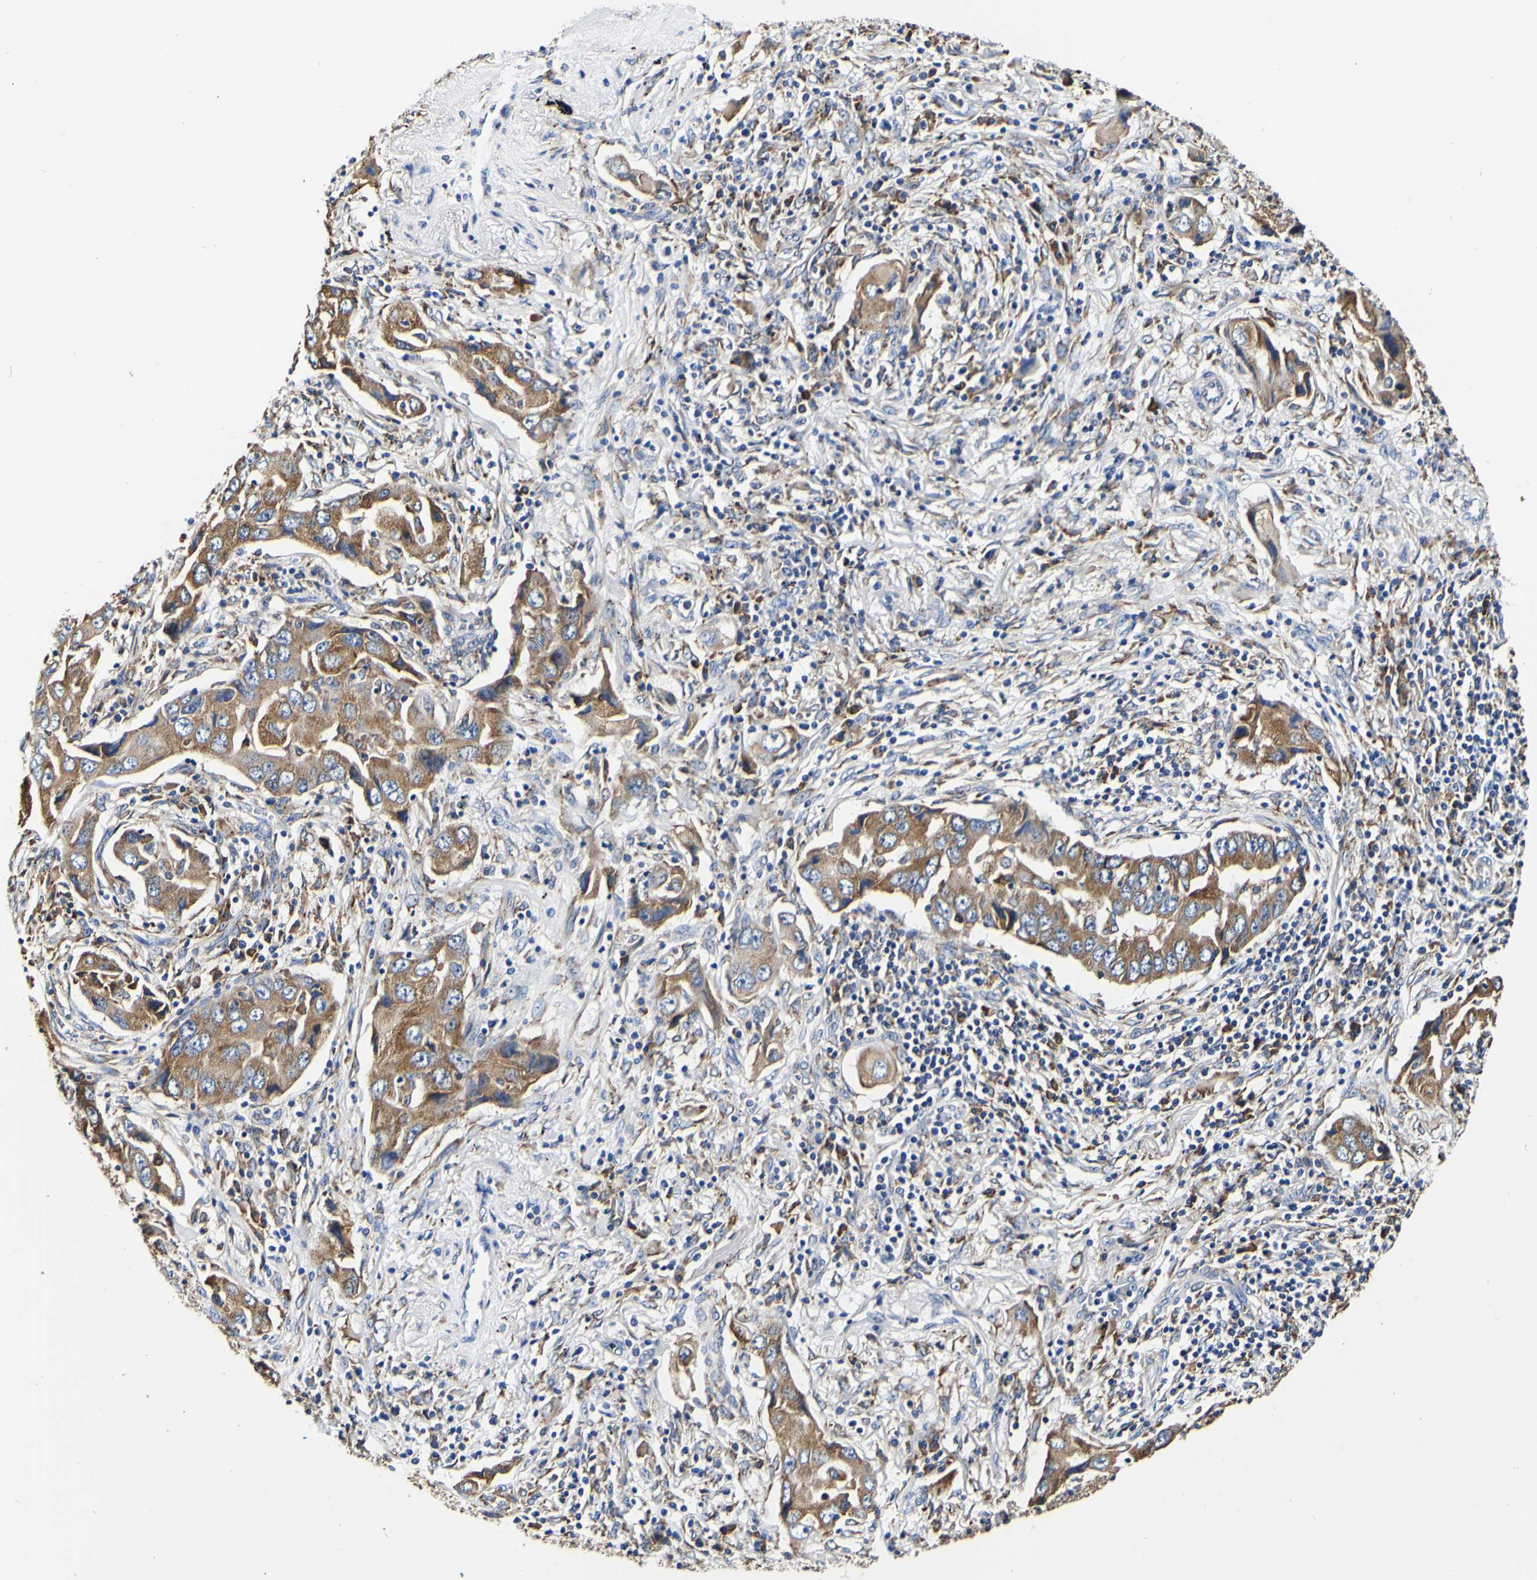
{"staining": {"intensity": "moderate", "quantity": ">75%", "location": "cytoplasmic/membranous"}, "tissue": "lung cancer", "cell_type": "Tumor cells", "image_type": "cancer", "snomed": [{"axis": "morphology", "description": "Adenocarcinoma, NOS"}, {"axis": "topography", "description": "Lung"}], "caption": "Lung cancer (adenocarcinoma) tissue demonstrates moderate cytoplasmic/membranous staining in about >75% of tumor cells (Brightfield microscopy of DAB IHC at high magnification).", "gene": "P4HB", "patient": {"sex": "female", "age": 65}}